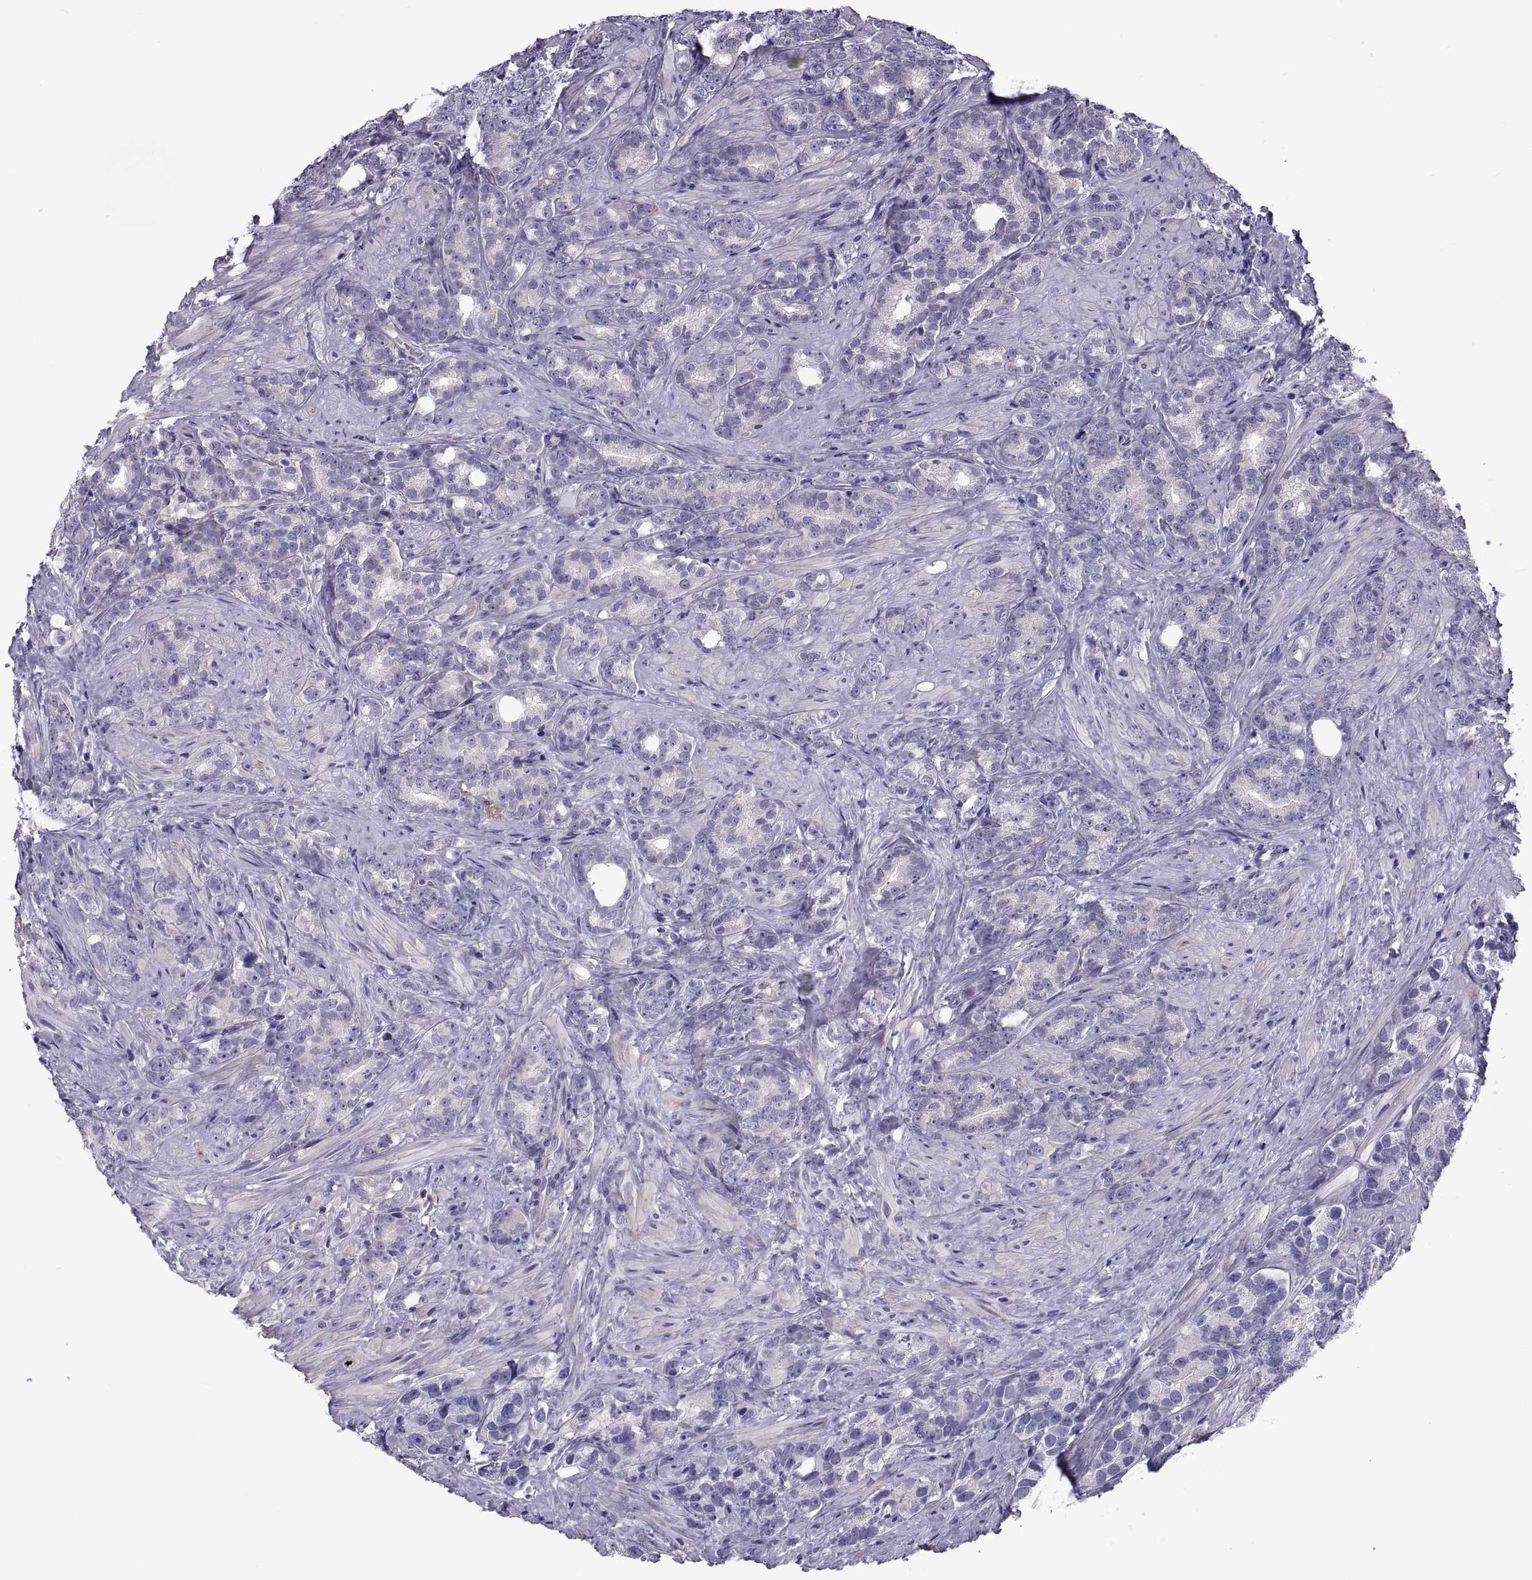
{"staining": {"intensity": "negative", "quantity": "none", "location": "none"}, "tissue": "prostate cancer", "cell_type": "Tumor cells", "image_type": "cancer", "snomed": [{"axis": "morphology", "description": "Adenocarcinoma, High grade"}, {"axis": "topography", "description": "Prostate"}], "caption": "High-grade adenocarcinoma (prostate) stained for a protein using IHC demonstrates no positivity tumor cells.", "gene": "TMC3", "patient": {"sex": "male", "age": 90}}